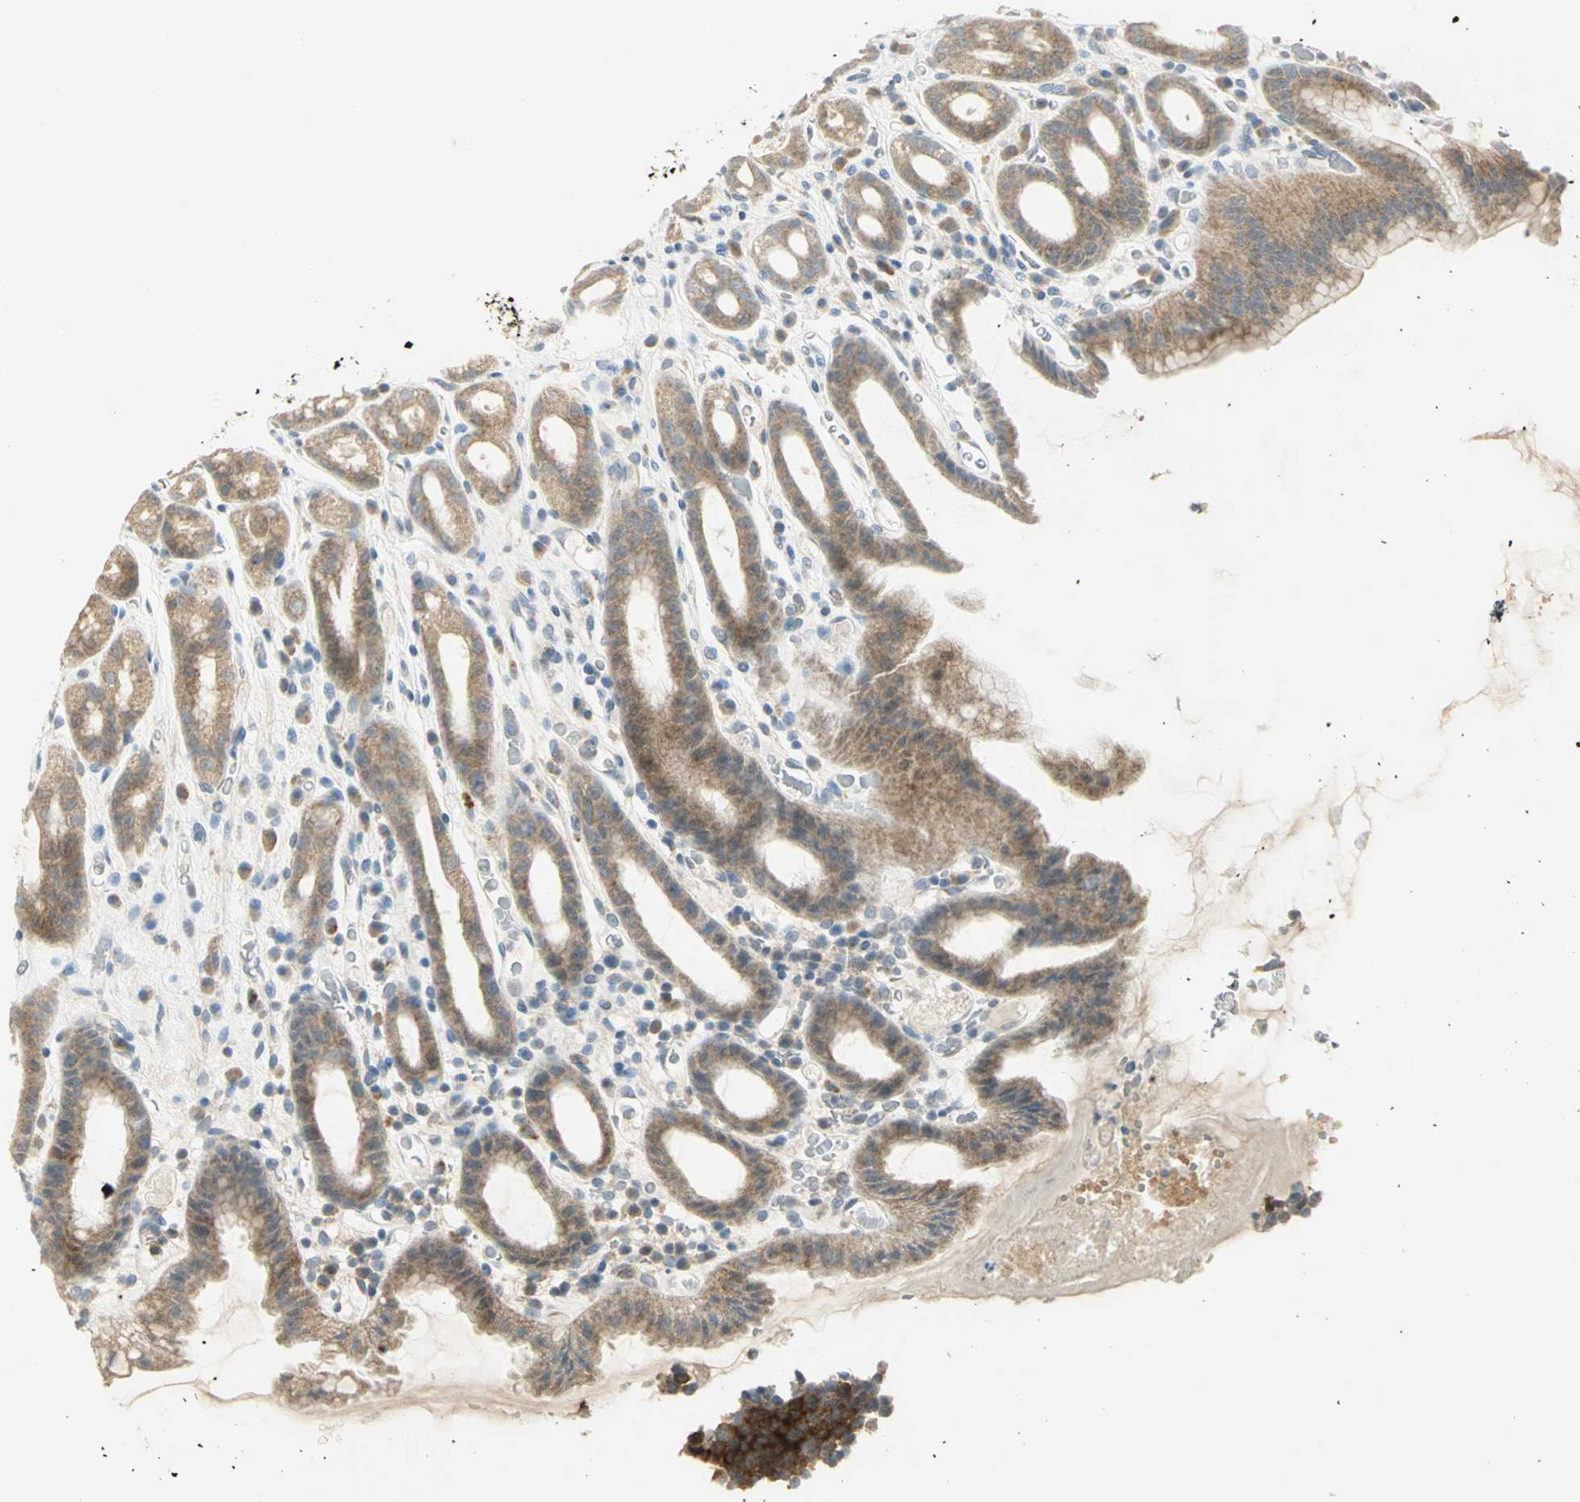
{"staining": {"intensity": "moderate", "quantity": "25%-75%", "location": "cytoplasmic/membranous"}, "tissue": "stomach", "cell_type": "Glandular cells", "image_type": "normal", "snomed": [{"axis": "morphology", "description": "Normal tissue, NOS"}, {"axis": "topography", "description": "Stomach, upper"}], "caption": "This is a micrograph of immunohistochemistry (IHC) staining of normal stomach, which shows moderate positivity in the cytoplasmic/membranous of glandular cells.", "gene": "MAPK8IP3", "patient": {"sex": "male", "age": 68}}